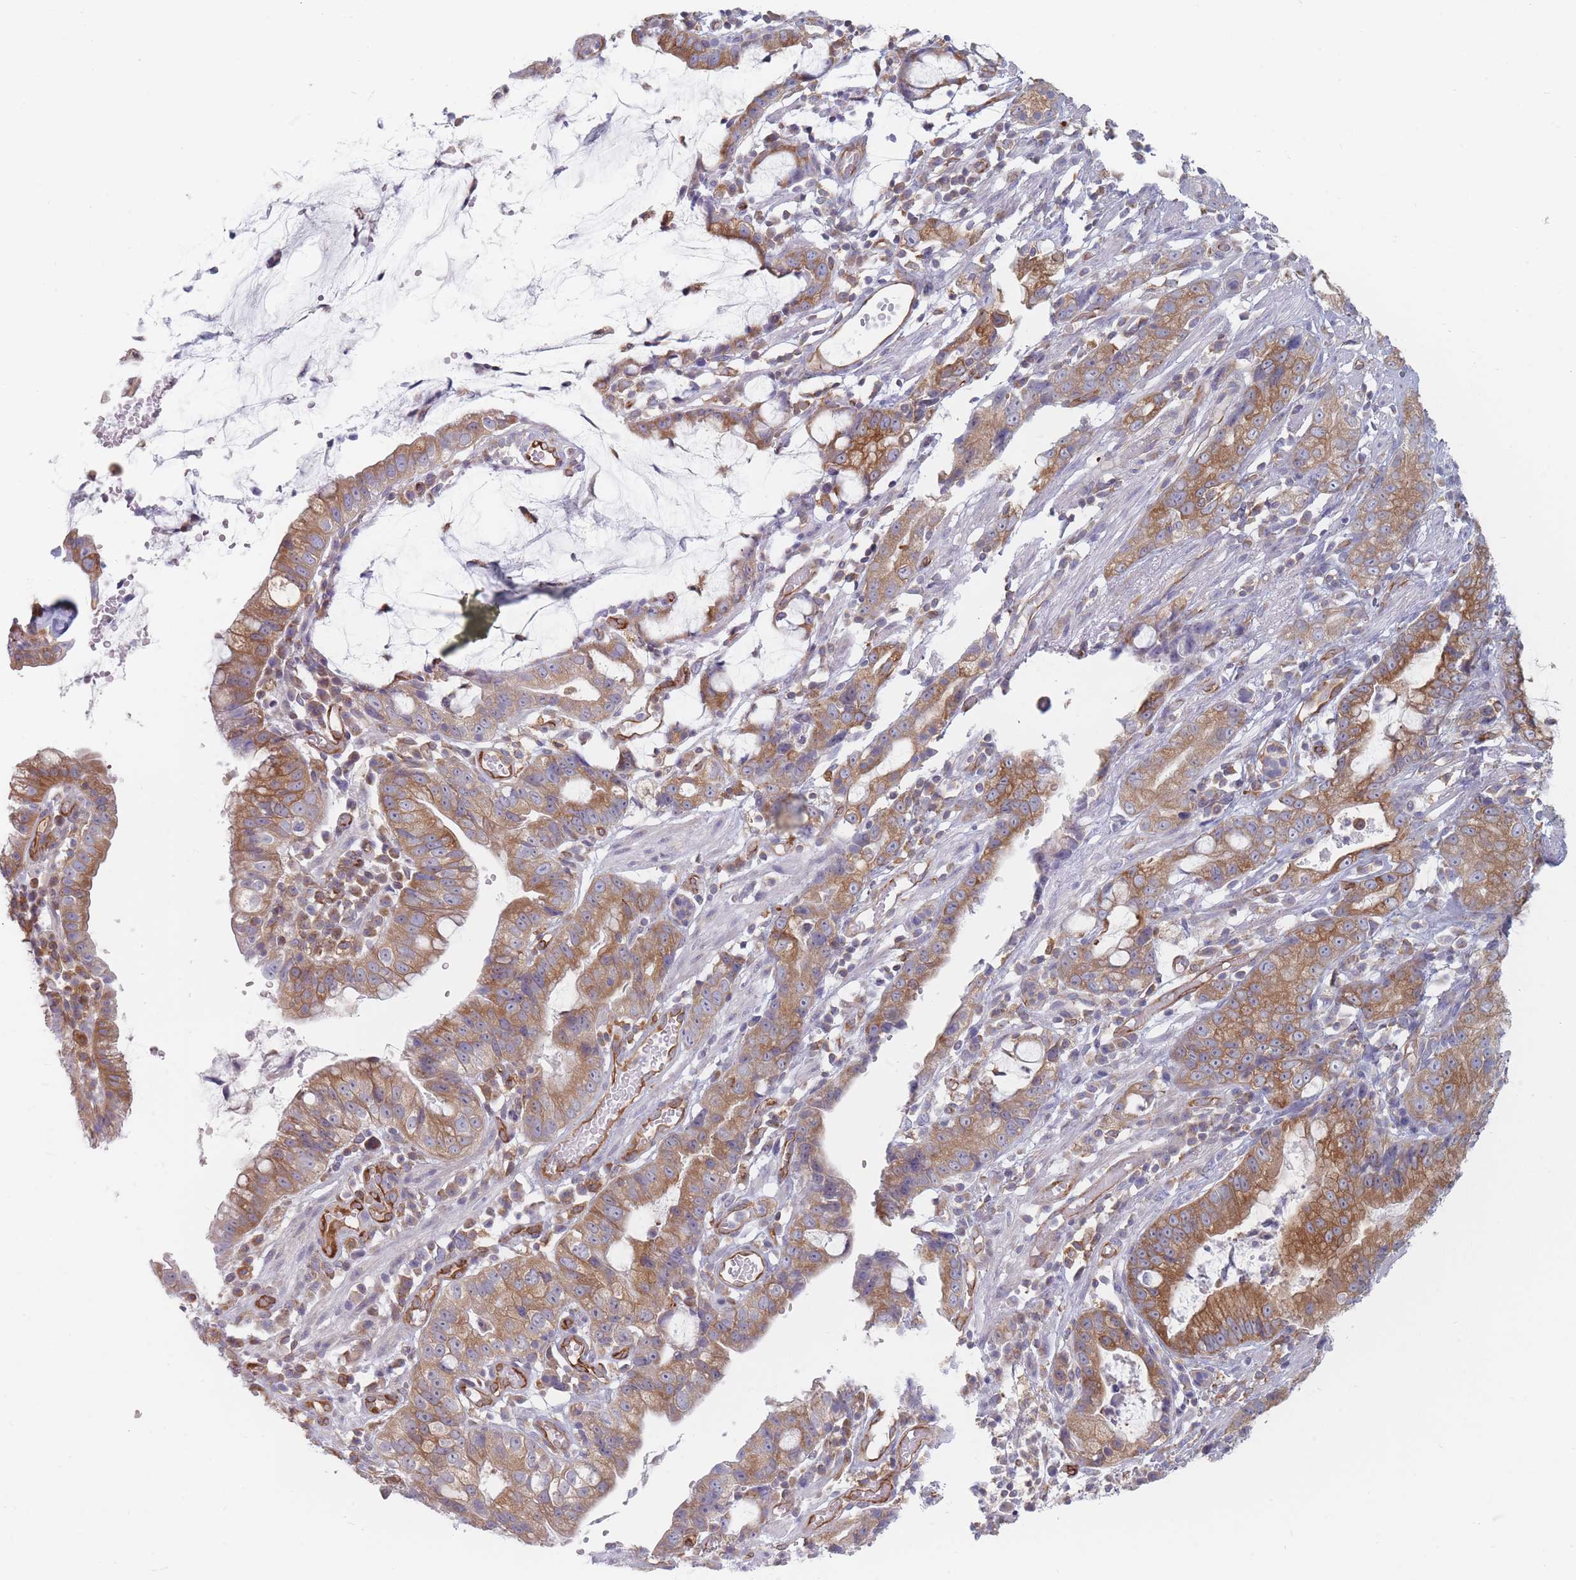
{"staining": {"intensity": "moderate", "quantity": ">75%", "location": "cytoplasmic/membranous"}, "tissue": "stomach cancer", "cell_type": "Tumor cells", "image_type": "cancer", "snomed": [{"axis": "morphology", "description": "Adenocarcinoma, NOS"}, {"axis": "topography", "description": "Stomach"}], "caption": "Tumor cells display medium levels of moderate cytoplasmic/membranous staining in about >75% of cells in adenocarcinoma (stomach).", "gene": "MAP1S", "patient": {"sex": "male", "age": 55}}